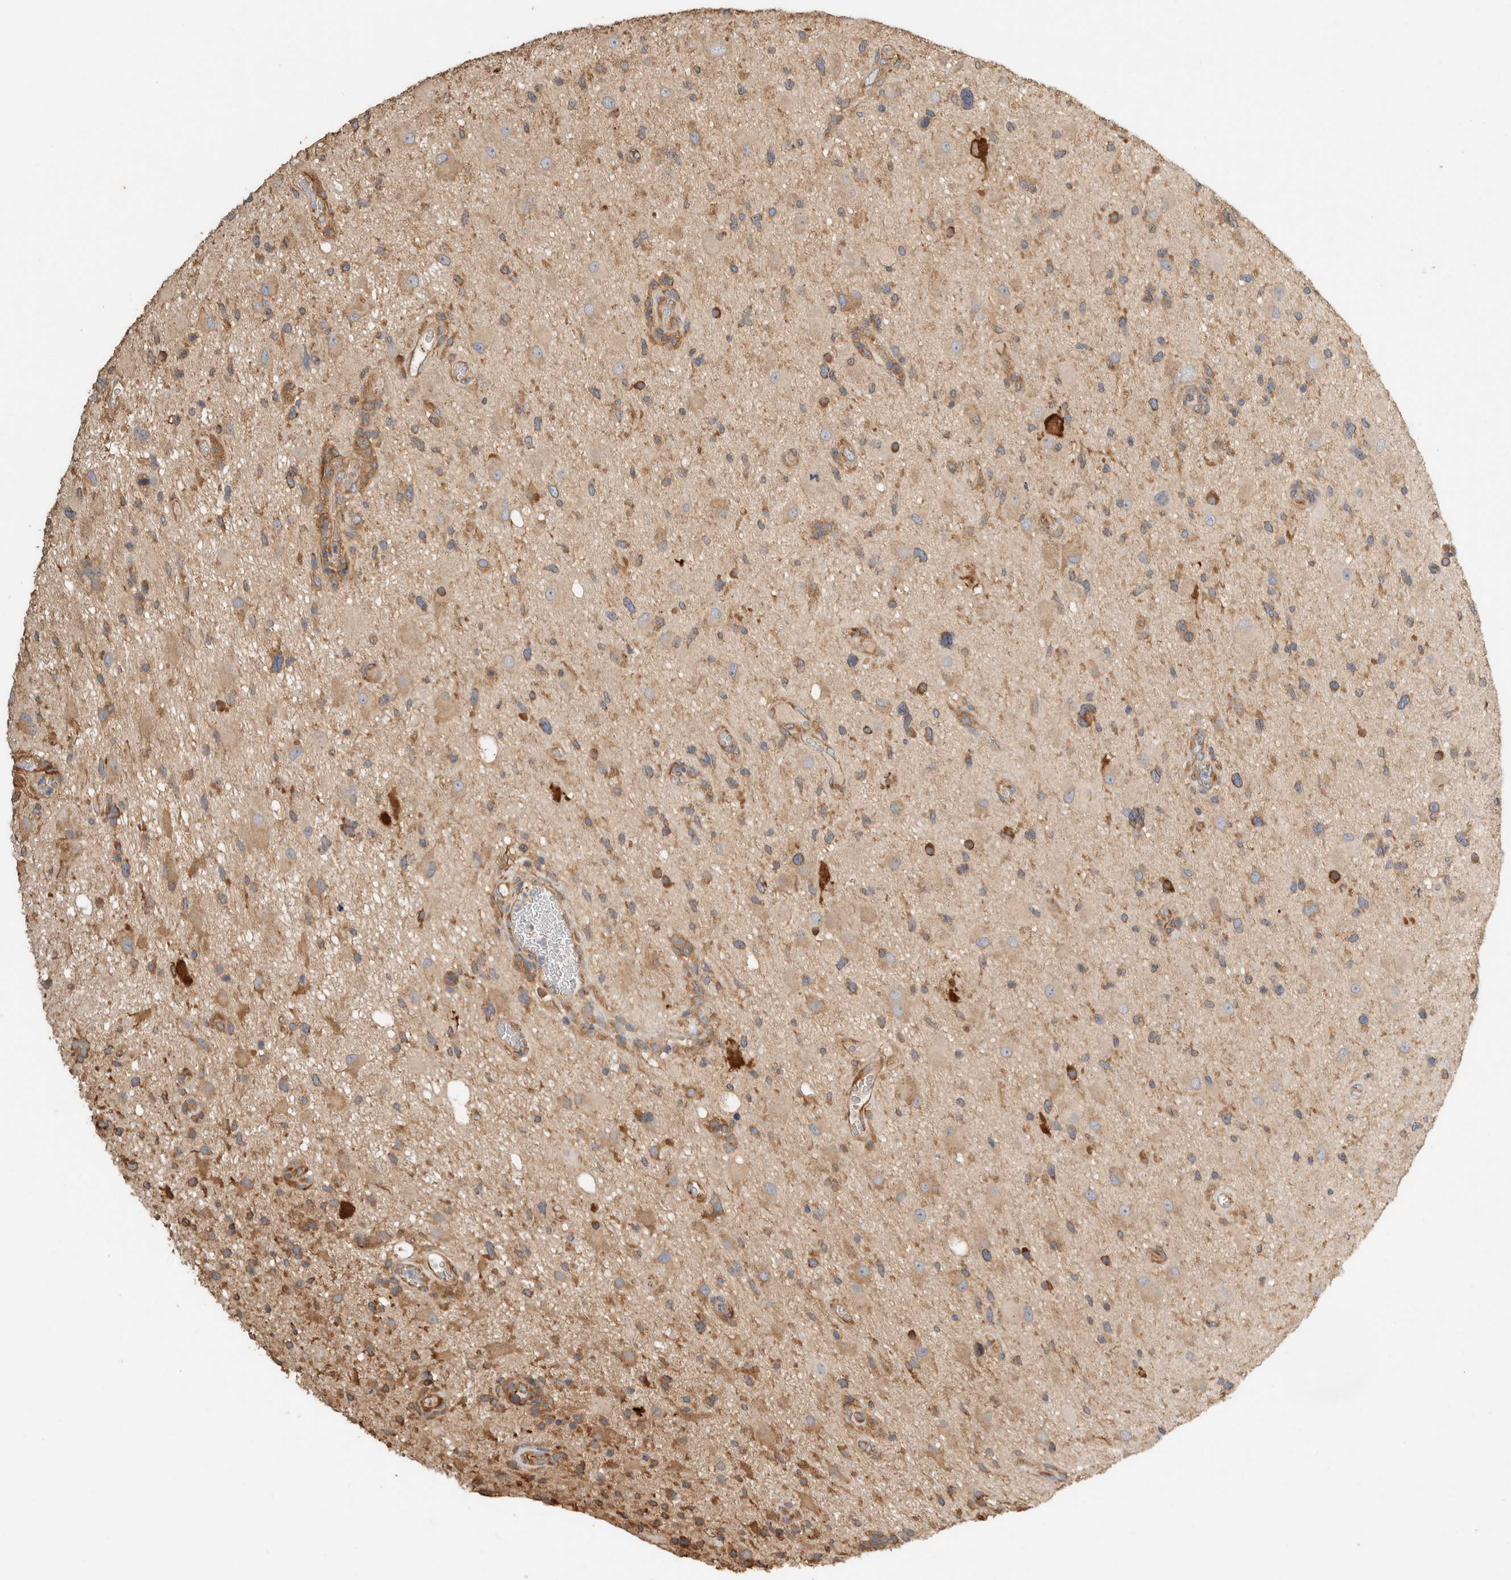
{"staining": {"intensity": "moderate", "quantity": ">75%", "location": "cytoplasmic/membranous"}, "tissue": "glioma", "cell_type": "Tumor cells", "image_type": "cancer", "snomed": [{"axis": "morphology", "description": "Glioma, malignant, High grade"}, {"axis": "topography", "description": "Brain"}], "caption": "A medium amount of moderate cytoplasmic/membranous expression is present in about >75% of tumor cells in glioma tissue.", "gene": "EIF4G3", "patient": {"sex": "male", "age": 33}}